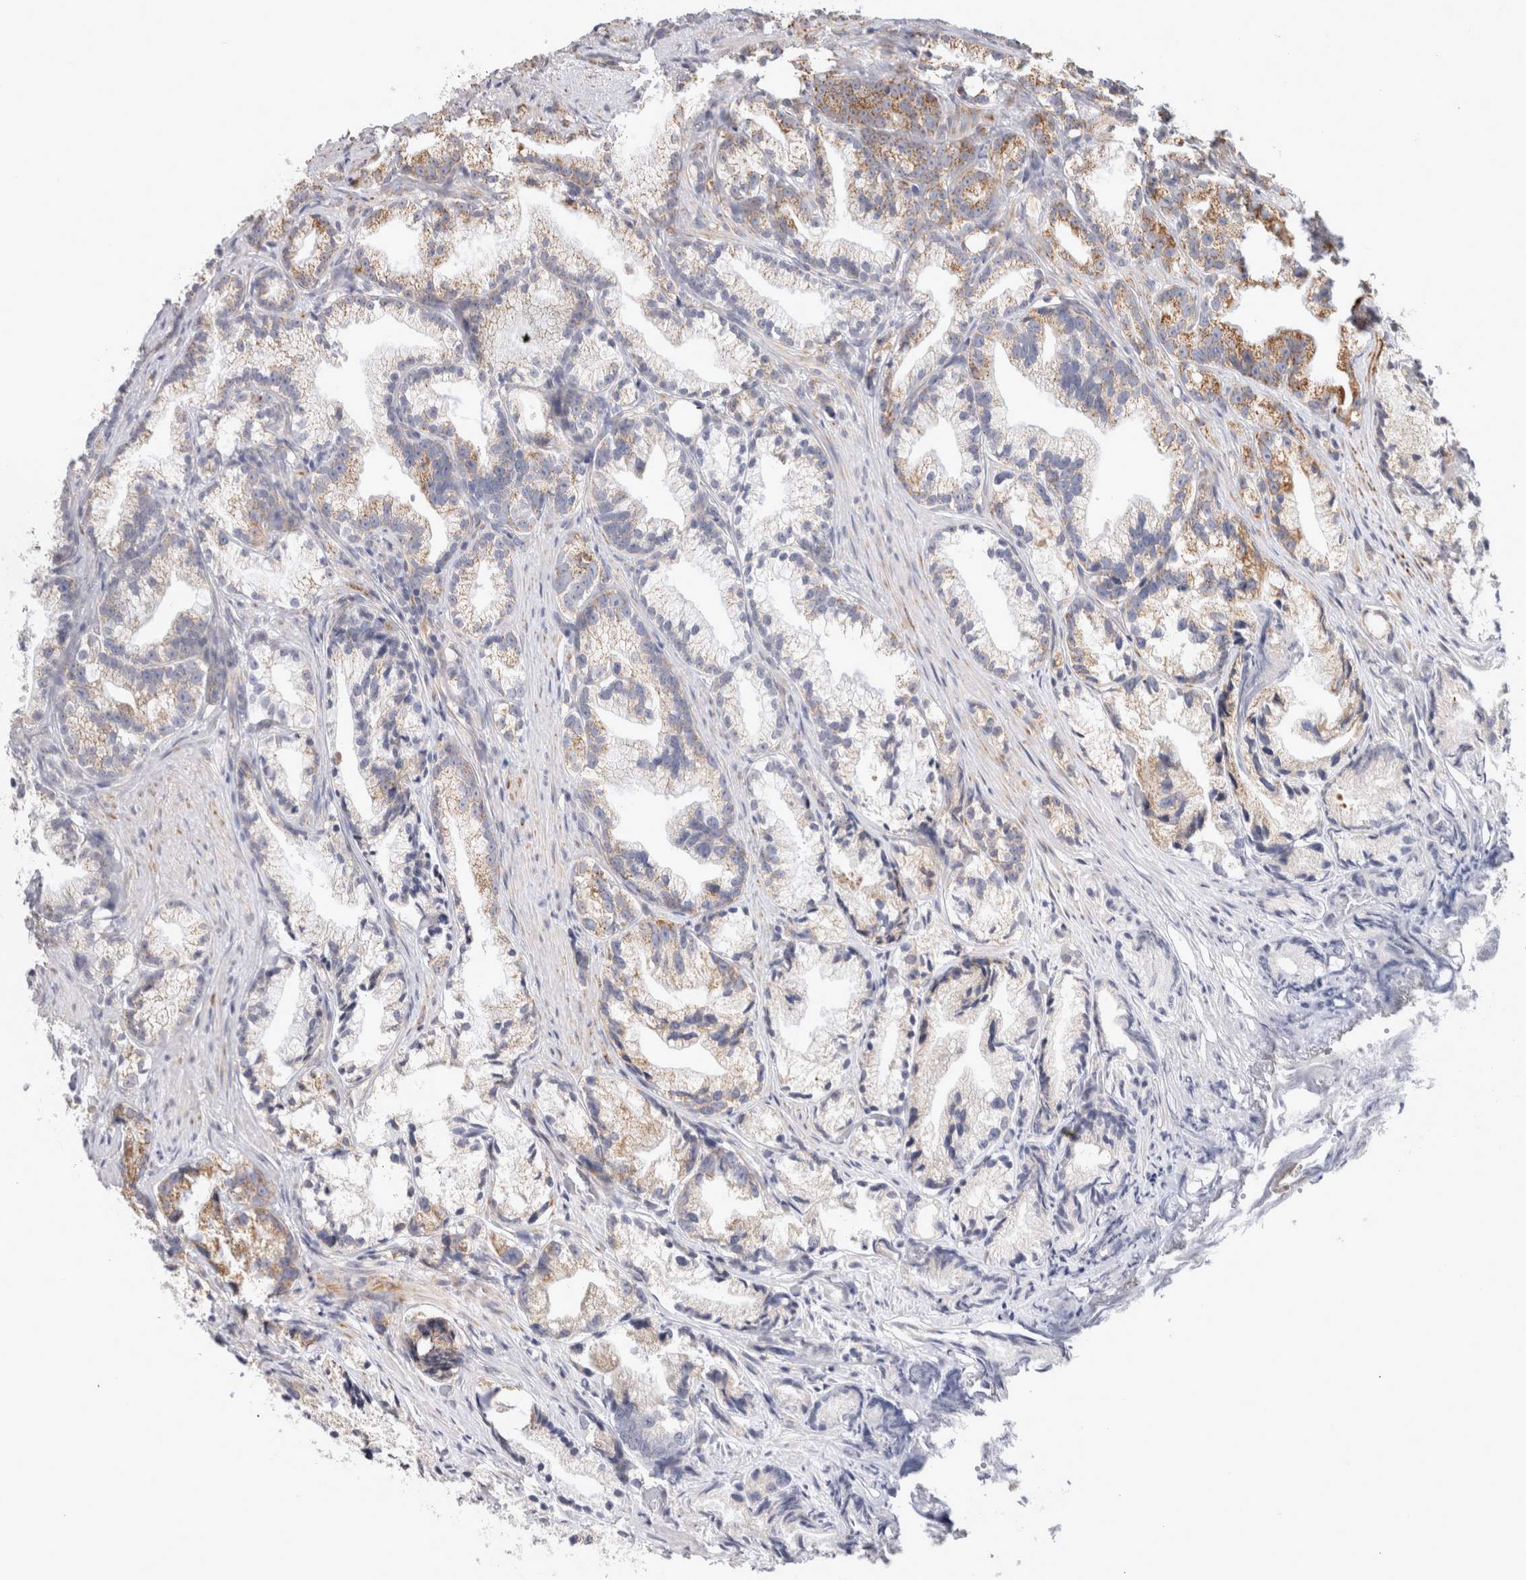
{"staining": {"intensity": "moderate", "quantity": "<25%", "location": "cytoplasmic/membranous"}, "tissue": "prostate cancer", "cell_type": "Tumor cells", "image_type": "cancer", "snomed": [{"axis": "morphology", "description": "Adenocarcinoma, Low grade"}, {"axis": "topography", "description": "Prostate"}], "caption": "Tumor cells display low levels of moderate cytoplasmic/membranous staining in about <25% of cells in prostate cancer.", "gene": "RPN2", "patient": {"sex": "male", "age": 89}}